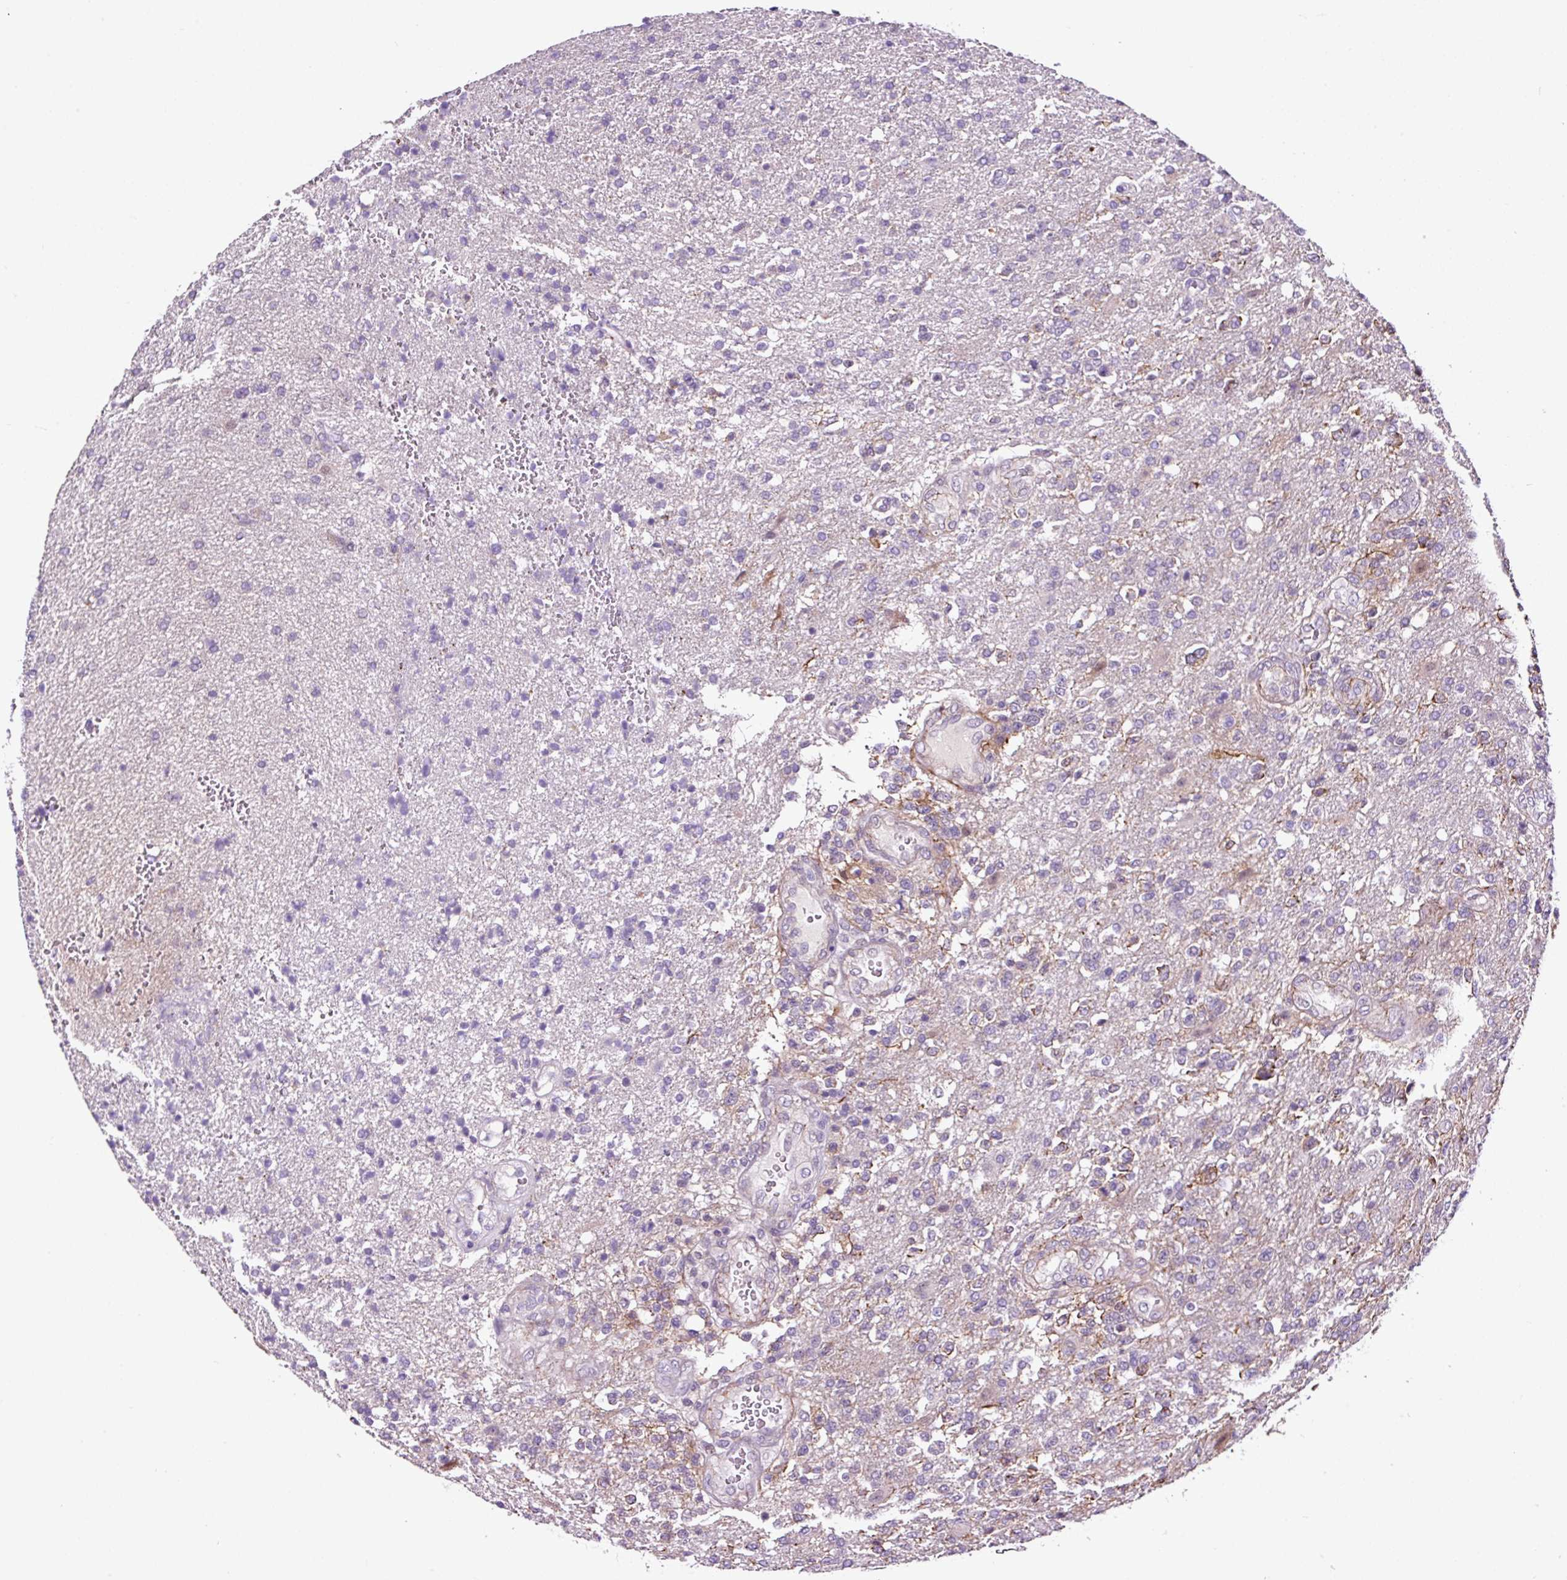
{"staining": {"intensity": "negative", "quantity": "none", "location": "none"}, "tissue": "glioma", "cell_type": "Tumor cells", "image_type": "cancer", "snomed": [{"axis": "morphology", "description": "Glioma, malignant, High grade"}, {"axis": "topography", "description": "Brain"}], "caption": "Human glioma stained for a protein using IHC demonstrates no positivity in tumor cells.", "gene": "TAFA3", "patient": {"sex": "male", "age": 56}}